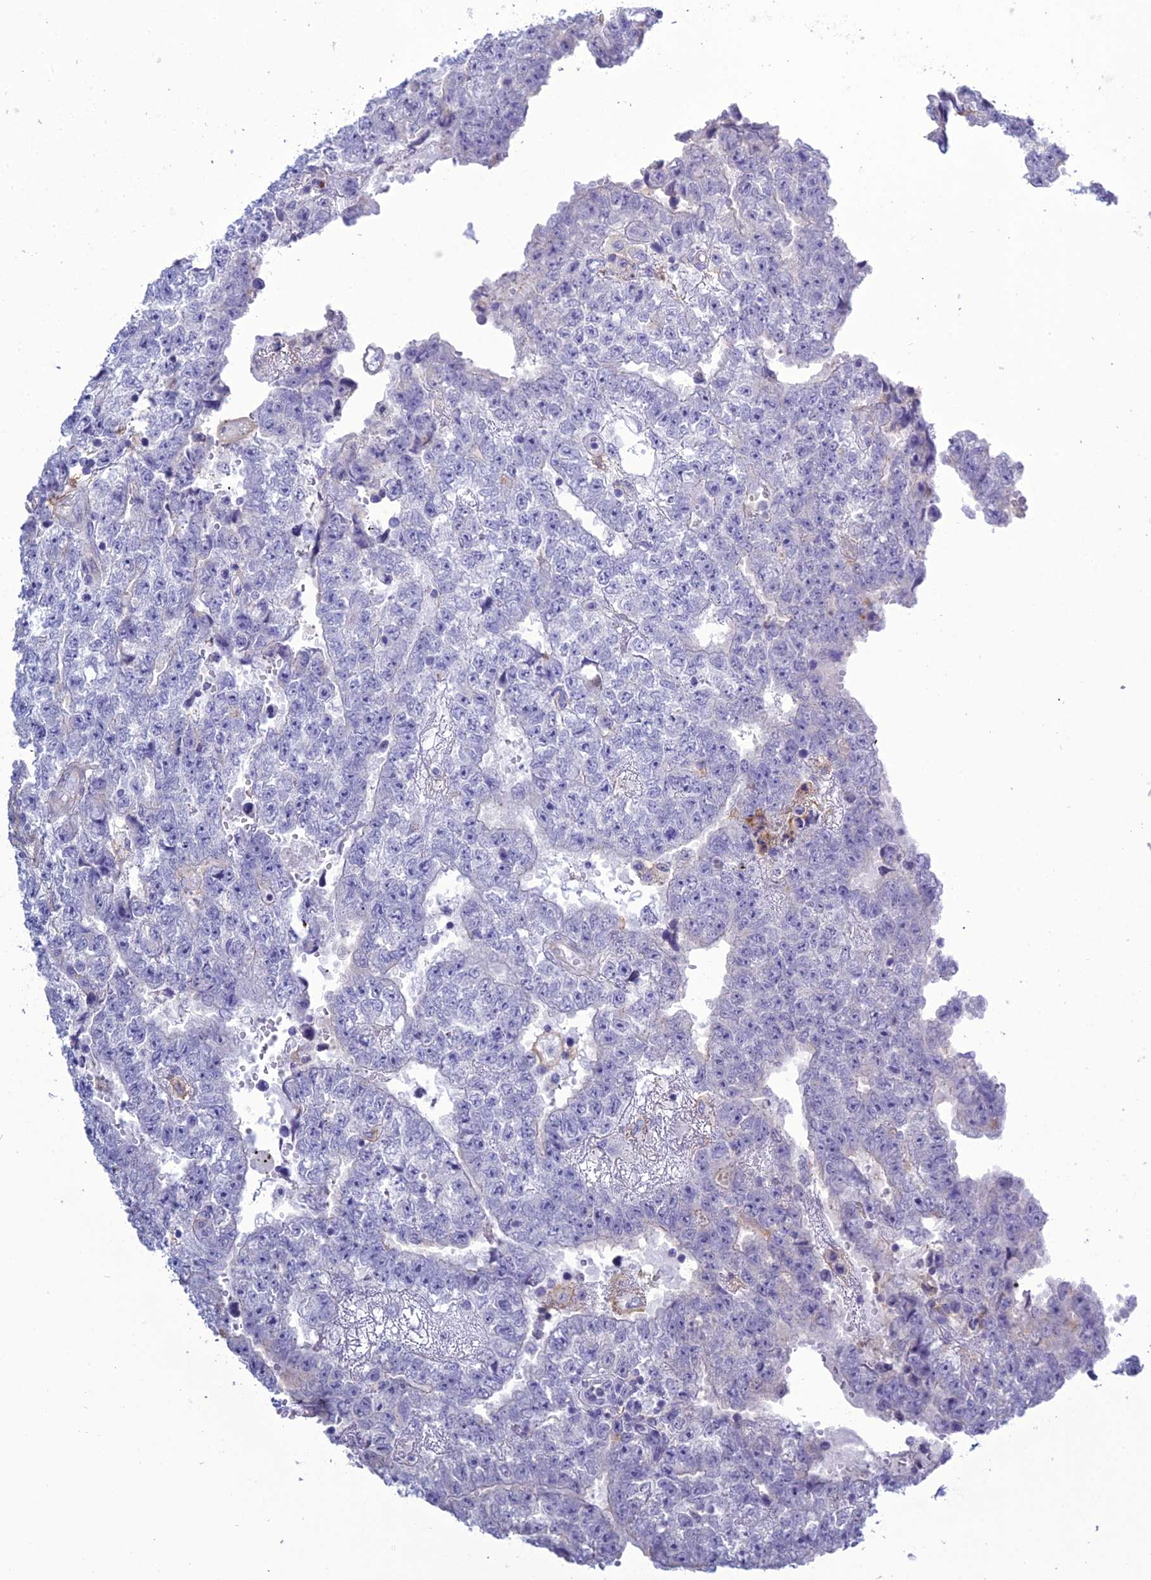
{"staining": {"intensity": "negative", "quantity": "none", "location": "none"}, "tissue": "testis cancer", "cell_type": "Tumor cells", "image_type": "cancer", "snomed": [{"axis": "morphology", "description": "Carcinoma, Embryonal, NOS"}, {"axis": "topography", "description": "Testis"}], "caption": "This is a photomicrograph of immunohistochemistry (IHC) staining of testis cancer (embryonal carcinoma), which shows no expression in tumor cells. Nuclei are stained in blue.", "gene": "ACE", "patient": {"sex": "male", "age": 25}}